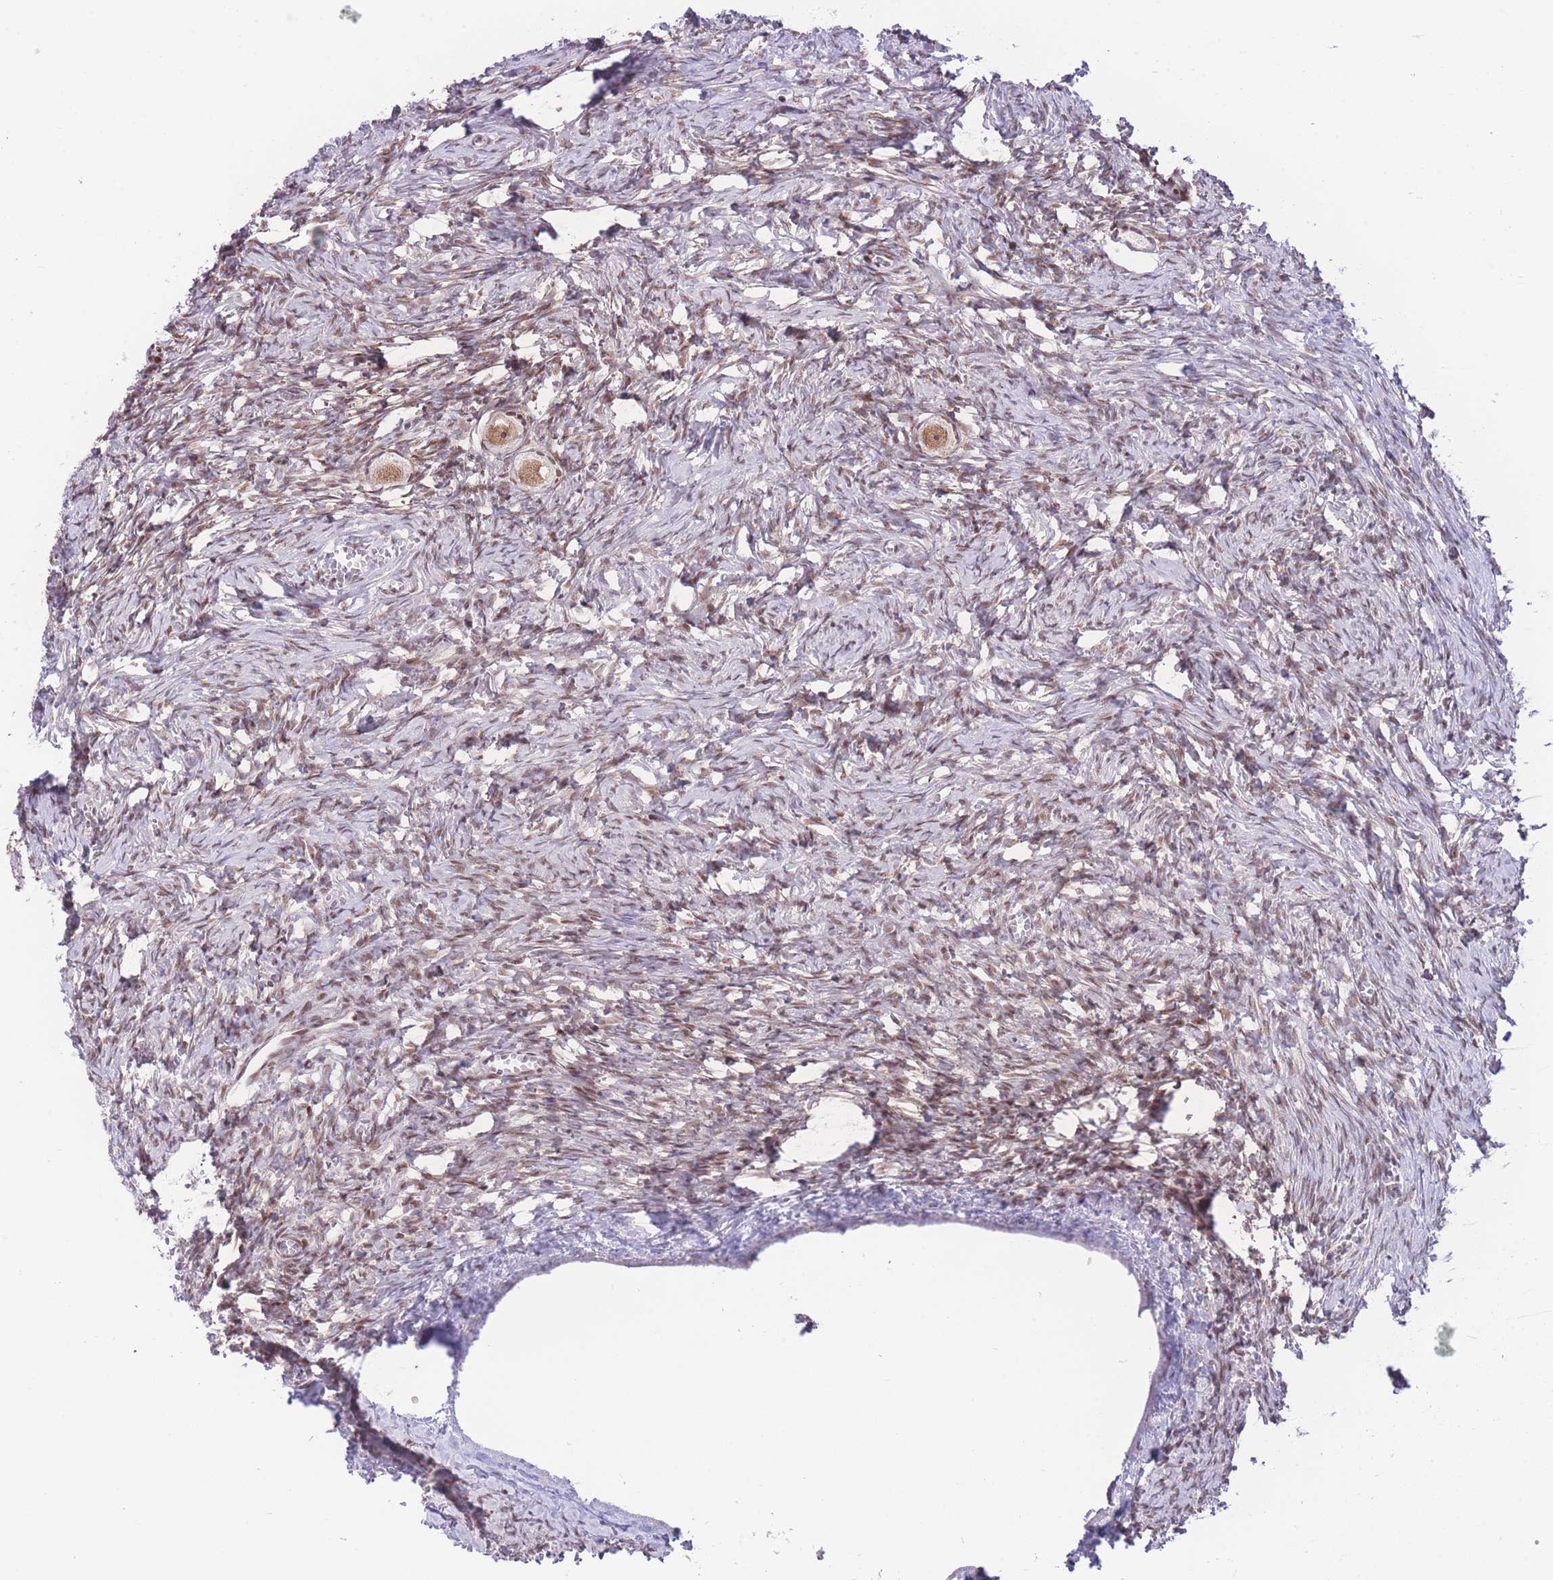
{"staining": {"intensity": "moderate", "quantity": ">75%", "location": "nuclear"}, "tissue": "ovary", "cell_type": "Follicle cells", "image_type": "normal", "snomed": [{"axis": "morphology", "description": "Normal tissue, NOS"}, {"axis": "topography", "description": "Ovary"}], "caption": "Moderate nuclear expression is appreciated in about >75% of follicle cells in normal ovary. Using DAB (3,3'-diaminobenzidine) (brown) and hematoxylin (blue) stains, captured at high magnification using brightfield microscopy.", "gene": "PCIF1", "patient": {"sex": "female", "age": 27}}